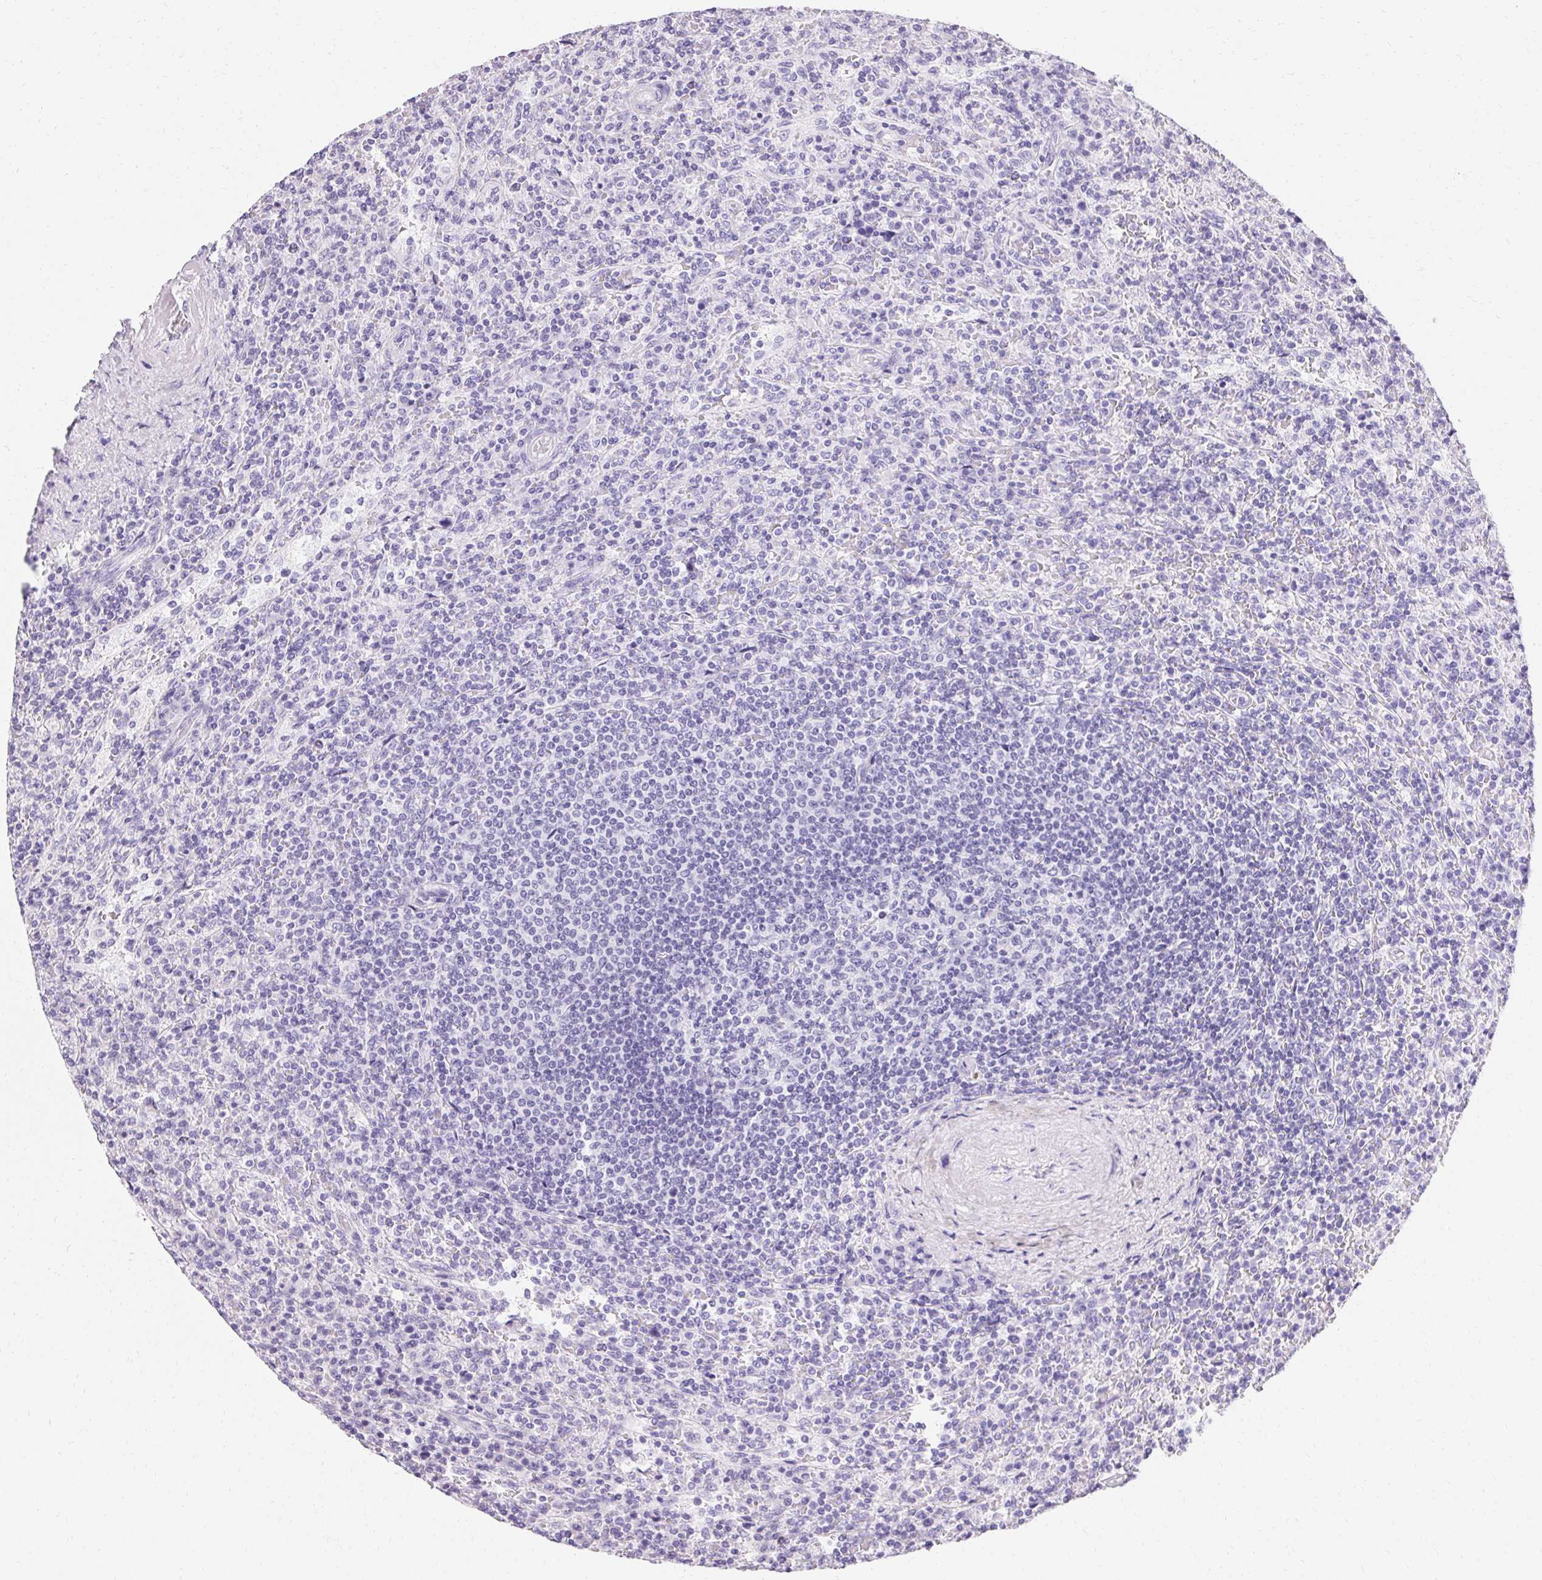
{"staining": {"intensity": "negative", "quantity": "none", "location": "none"}, "tissue": "lymphoma", "cell_type": "Tumor cells", "image_type": "cancer", "snomed": [{"axis": "morphology", "description": "Malignant lymphoma, non-Hodgkin's type, Low grade"}, {"axis": "topography", "description": "Spleen"}], "caption": "Immunohistochemistry micrograph of neoplastic tissue: human malignant lymphoma, non-Hodgkin's type (low-grade) stained with DAB displays no significant protein expression in tumor cells. (DAB immunohistochemistry visualized using brightfield microscopy, high magnification).", "gene": "ASGR2", "patient": {"sex": "male", "age": 62}}